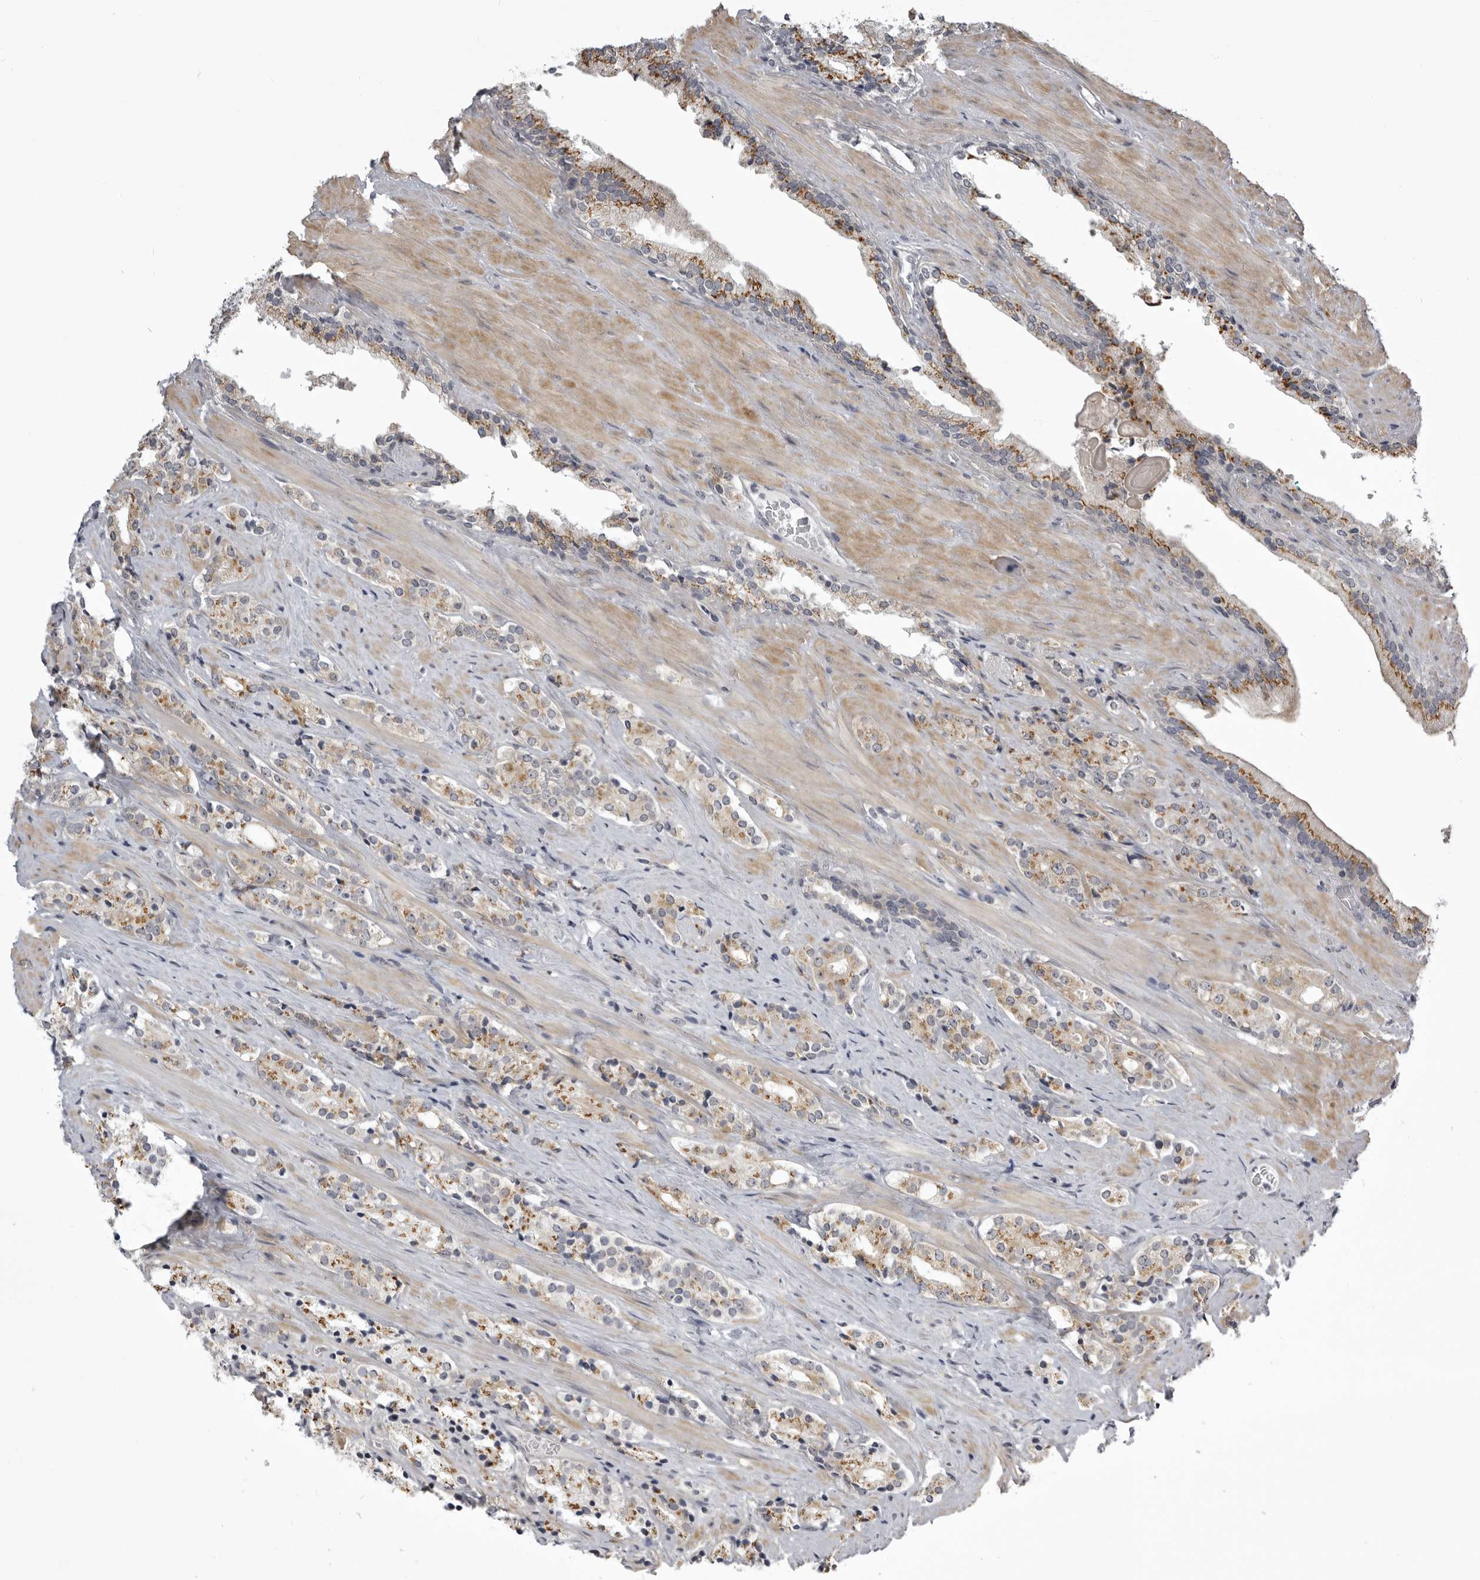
{"staining": {"intensity": "moderate", "quantity": ">75%", "location": "cytoplasmic/membranous"}, "tissue": "prostate cancer", "cell_type": "Tumor cells", "image_type": "cancer", "snomed": [{"axis": "morphology", "description": "Adenocarcinoma, High grade"}, {"axis": "topography", "description": "Prostate"}], "caption": "Prostate cancer (high-grade adenocarcinoma) stained with immunohistochemistry reveals moderate cytoplasmic/membranous positivity in approximately >75% of tumor cells.", "gene": "NCEH1", "patient": {"sex": "male", "age": 71}}